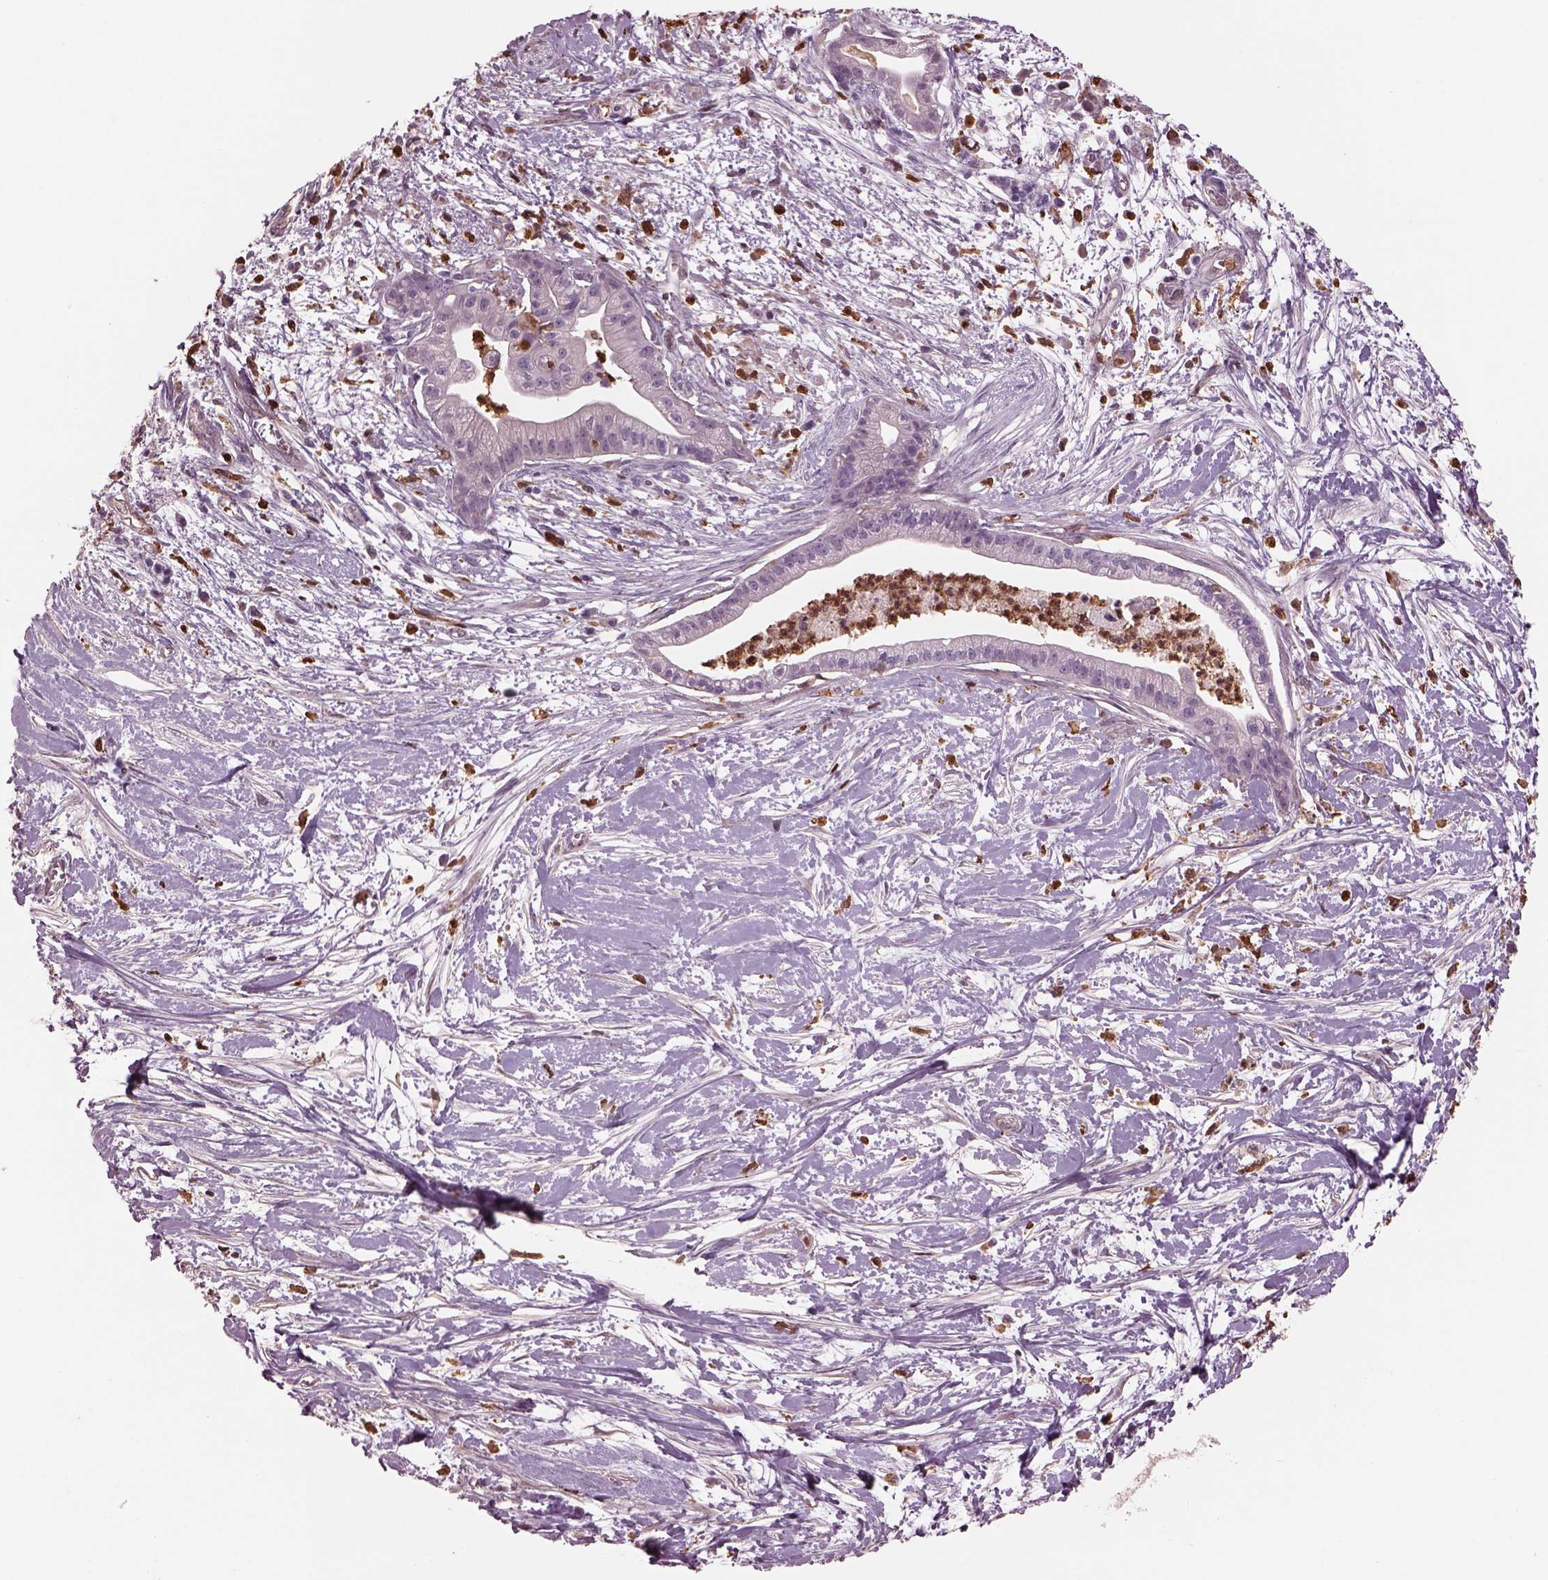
{"staining": {"intensity": "negative", "quantity": "none", "location": "none"}, "tissue": "pancreatic cancer", "cell_type": "Tumor cells", "image_type": "cancer", "snomed": [{"axis": "morphology", "description": "Normal tissue, NOS"}, {"axis": "morphology", "description": "Adenocarcinoma, NOS"}, {"axis": "topography", "description": "Lymph node"}, {"axis": "topography", "description": "Pancreas"}], "caption": "There is no significant expression in tumor cells of adenocarcinoma (pancreatic).", "gene": "IL31RA", "patient": {"sex": "female", "age": 58}}